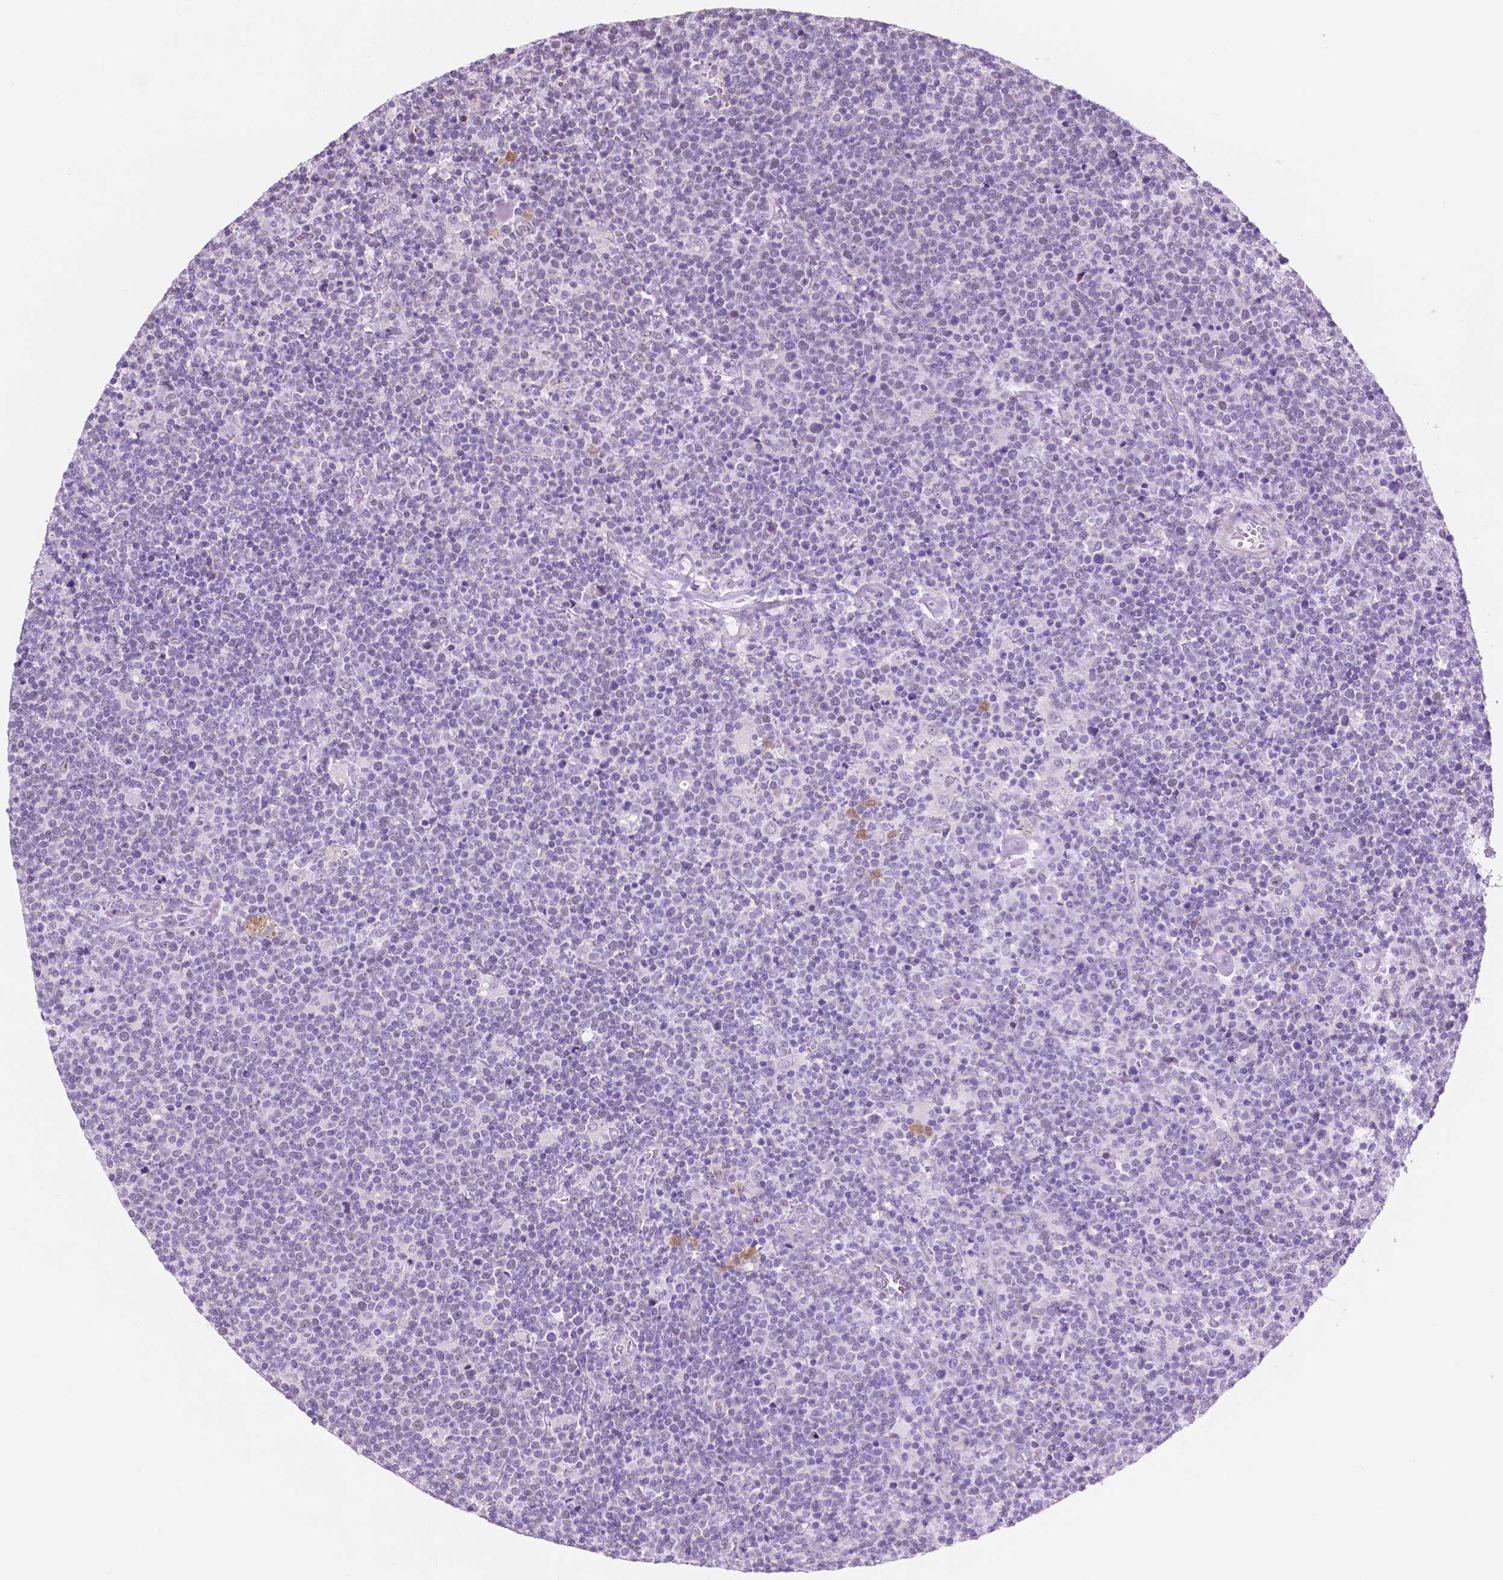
{"staining": {"intensity": "negative", "quantity": "none", "location": "none"}, "tissue": "lymphoma", "cell_type": "Tumor cells", "image_type": "cancer", "snomed": [{"axis": "morphology", "description": "Malignant lymphoma, non-Hodgkin's type, High grade"}, {"axis": "topography", "description": "Lymph node"}], "caption": "Tumor cells show no significant protein positivity in lymphoma.", "gene": "ACY3", "patient": {"sex": "male", "age": 61}}